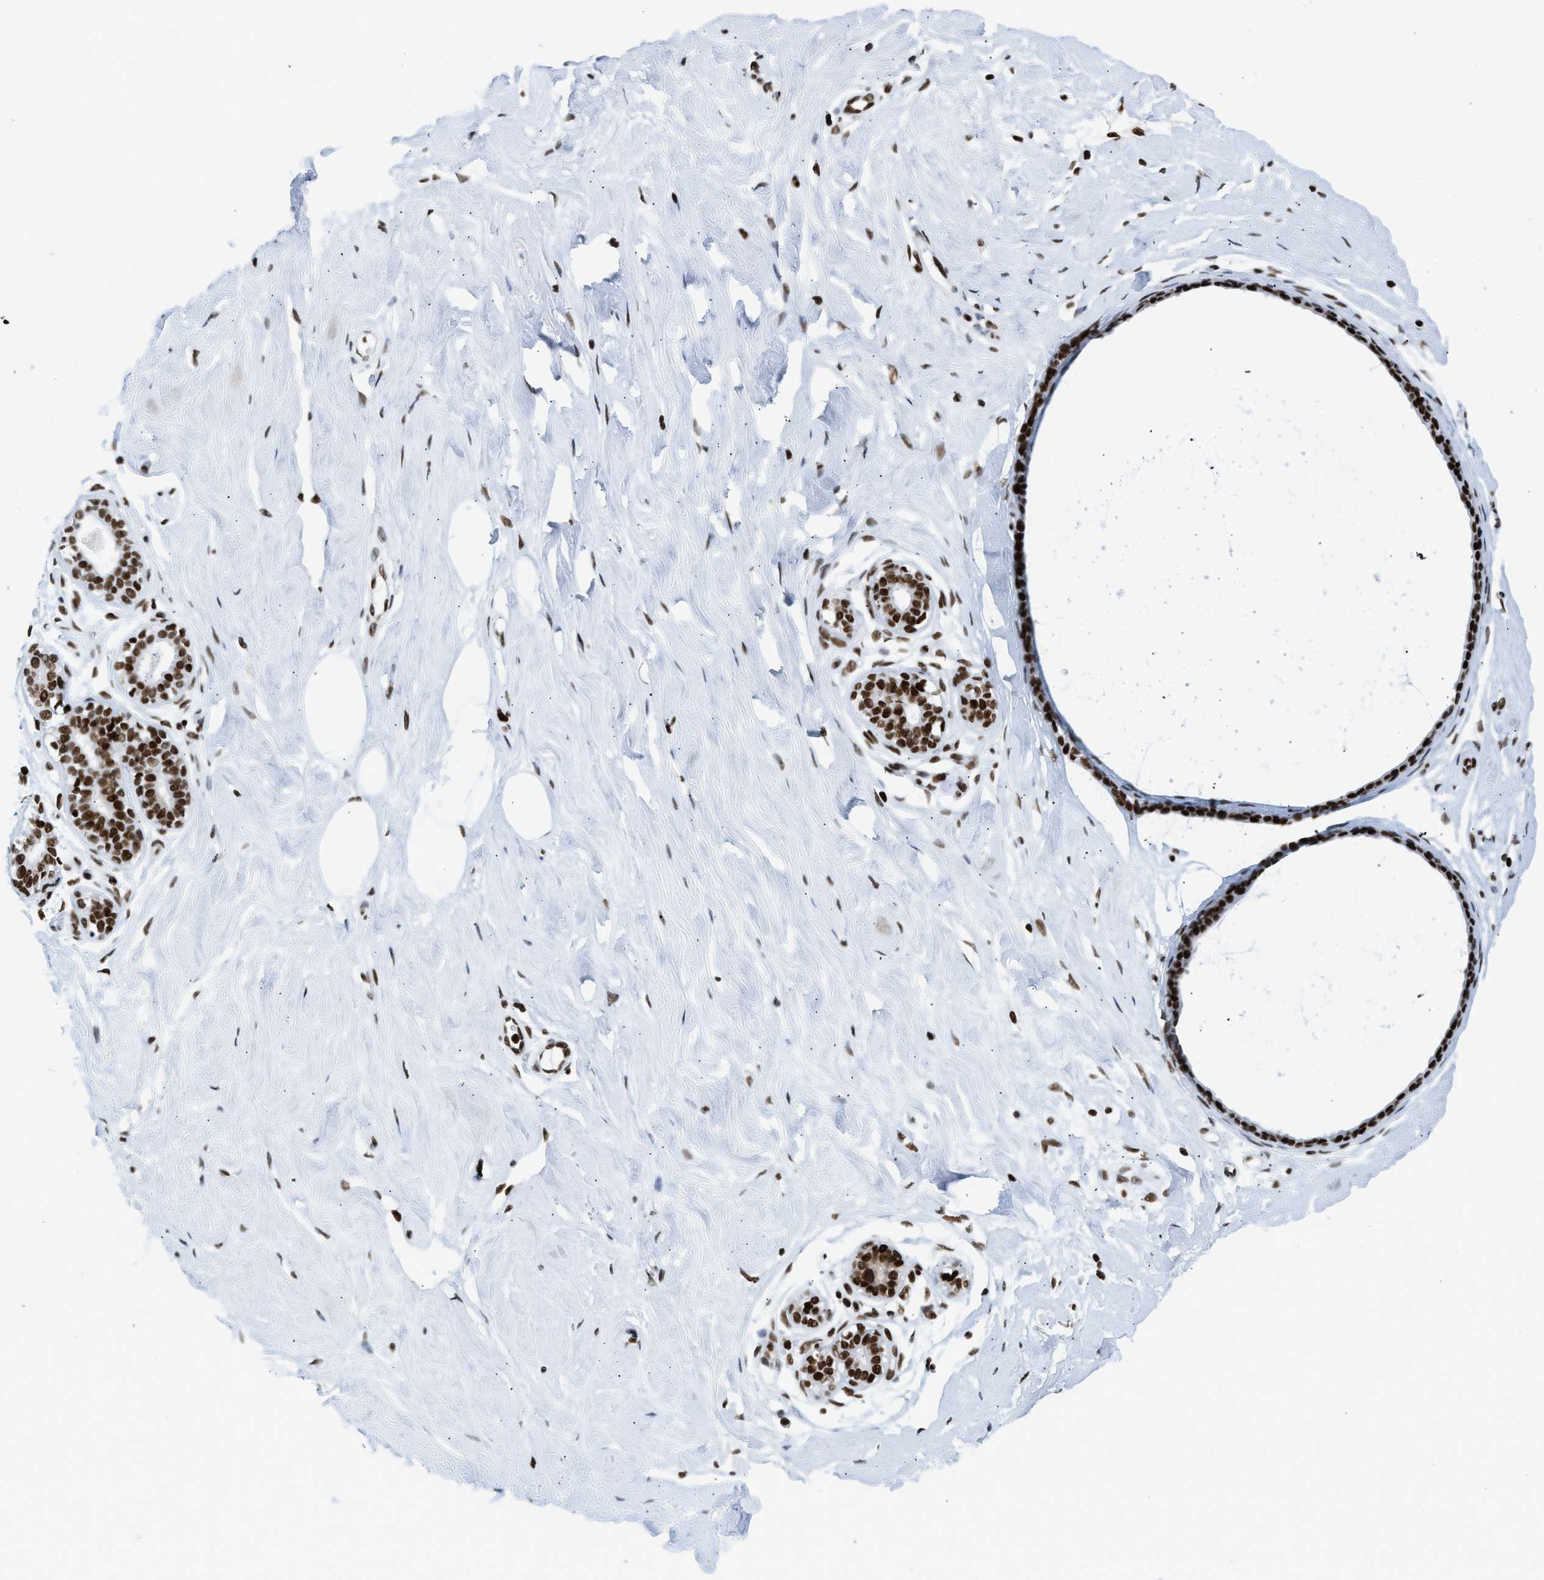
{"staining": {"intensity": "strong", "quantity": ">75%", "location": "nuclear"}, "tissue": "breast", "cell_type": "Adipocytes", "image_type": "normal", "snomed": [{"axis": "morphology", "description": "Normal tissue, NOS"}, {"axis": "topography", "description": "Breast"}], "caption": "Breast stained with DAB (3,3'-diaminobenzidine) IHC displays high levels of strong nuclear staining in about >75% of adipocytes.", "gene": "PIF1", "patient": {"sex": "female", "age": 23}}